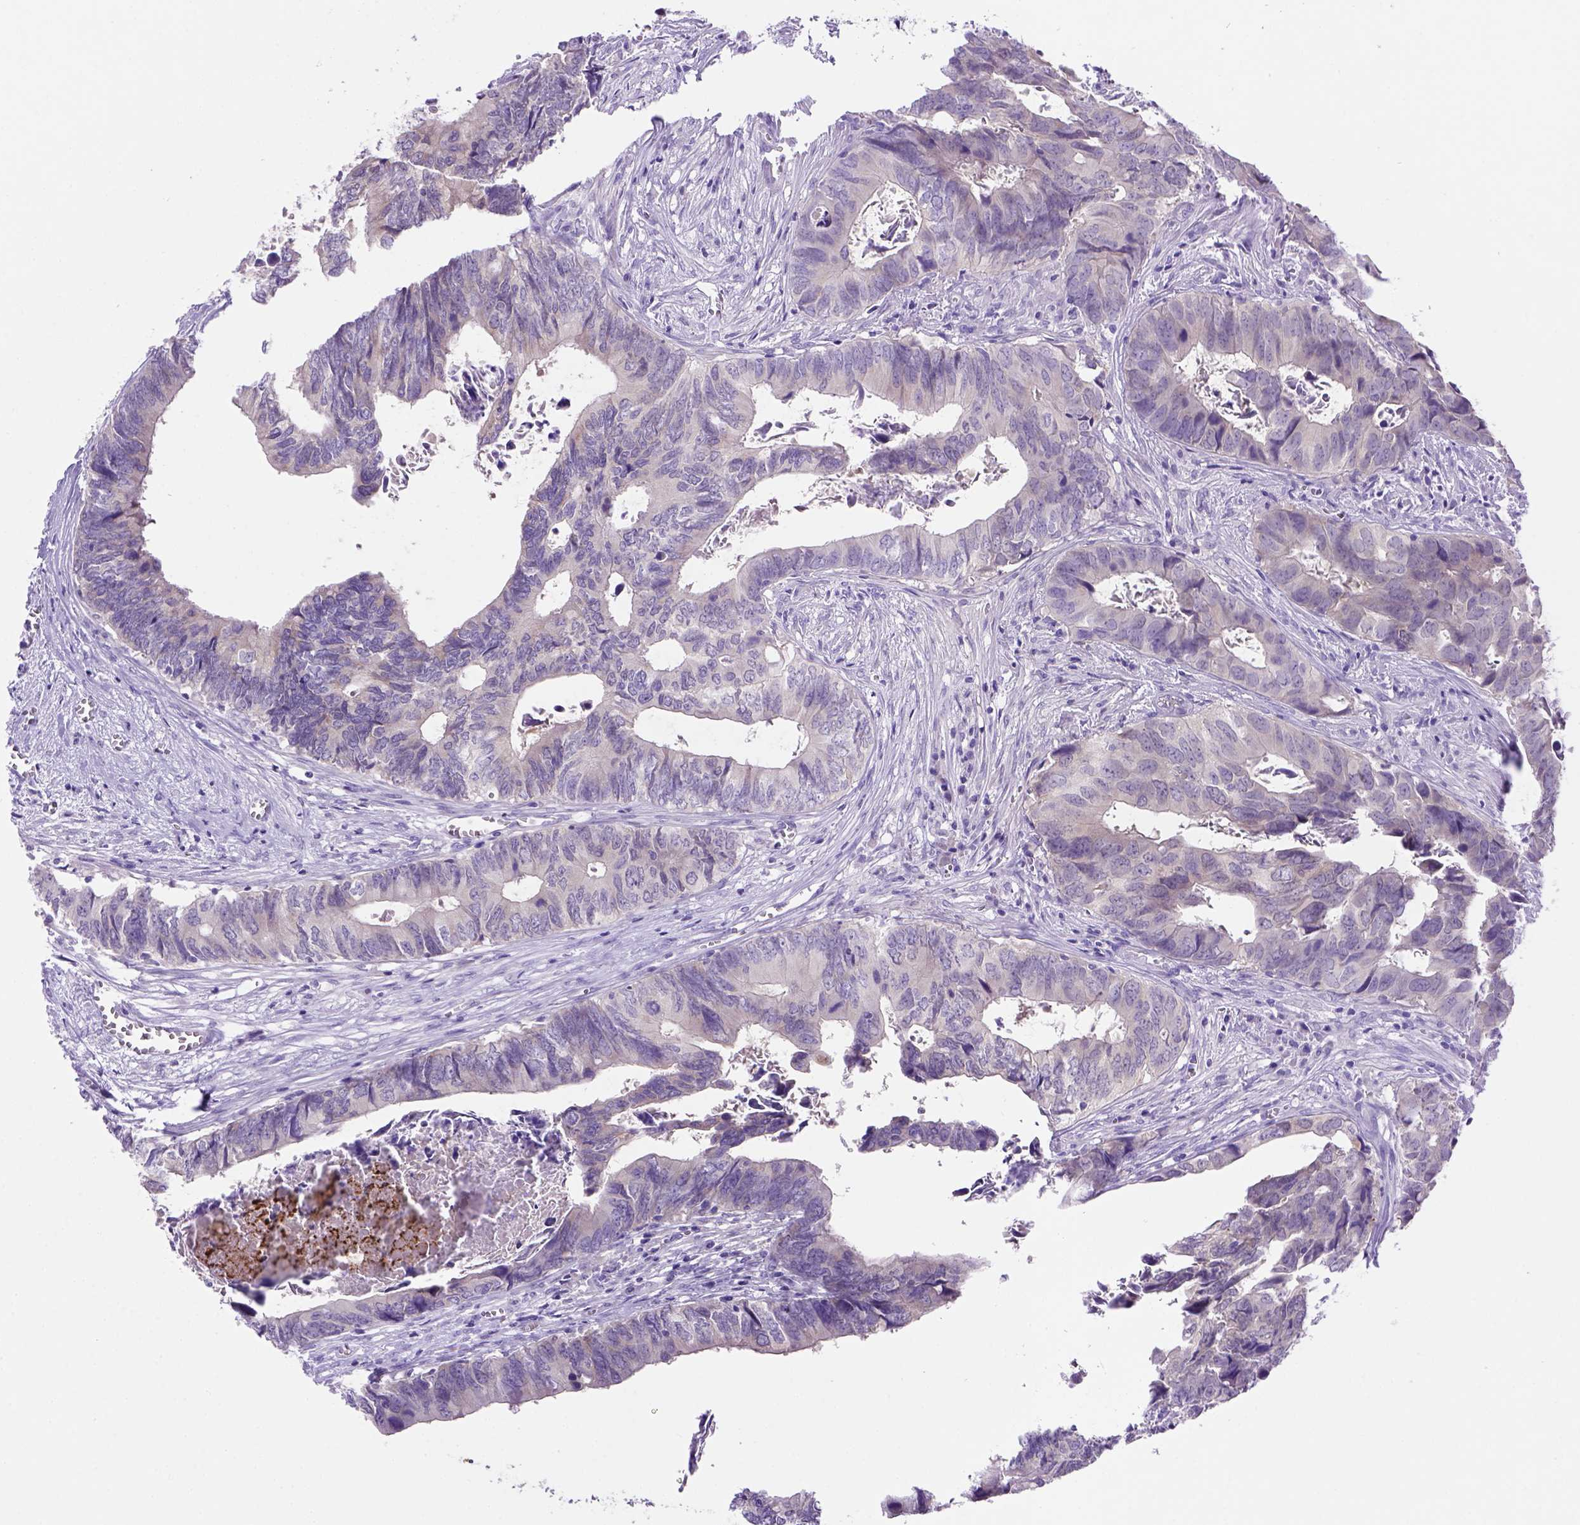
{"staining": {"intensity": "negative", "quantity": "none", "location": "none"}, "tissue": "colorectal cancer", "cell_type": "Tumor cells", "image_type": "cancer", "snomed": [{"axis": "morphology", "description": "Adenocarcinoma, NOS"}, {"axis": "topography", "description": "Colon"}], "caption": "IHC of colorectal adenocarcinoma shows no positivity in tumor cells.", "gene": "SIRPD", "patient": {"sex": "female", "age": 82}}